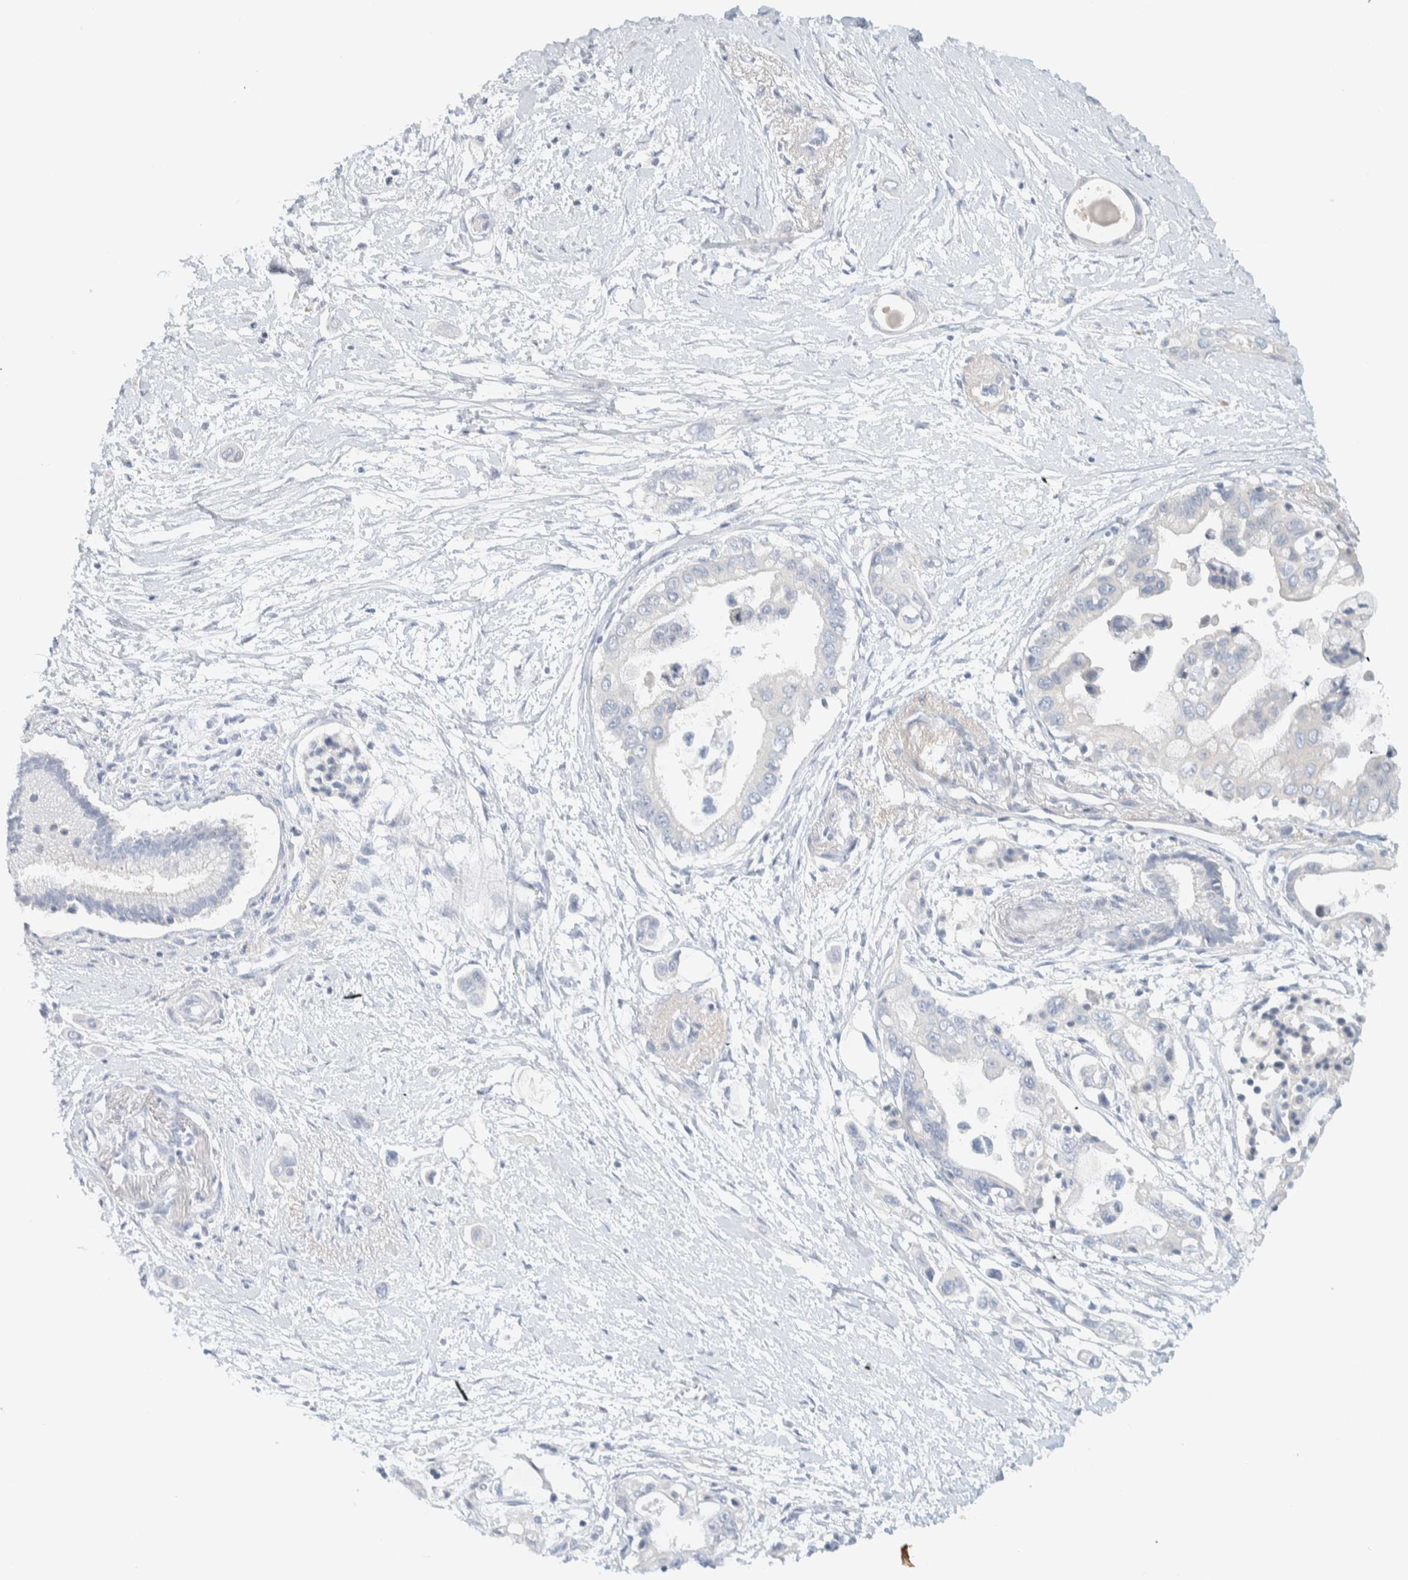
{"staining": {"intensity": "negative", "quantity": "none", "location": "none"}, "tissue": "pancreatic cancer", "cell_type": "Tumor cells", "image_type": "cancer", "snomed": [{"axis": "morphology", "description": "Adenocarcinoma, NOS"}, {"axis": "topography", "description": "Pancreas"}], "caption": "Tumor cells show no significant staining in pancreatic adenocarcinoma. The staining is performed using DAB (3,3'-diaminobenzidine) brown chromogen with nuclei counter-stained in using hematoxylin.", "gene": "ALOX12B", "patient": {"sex": "male", "age": 59}}